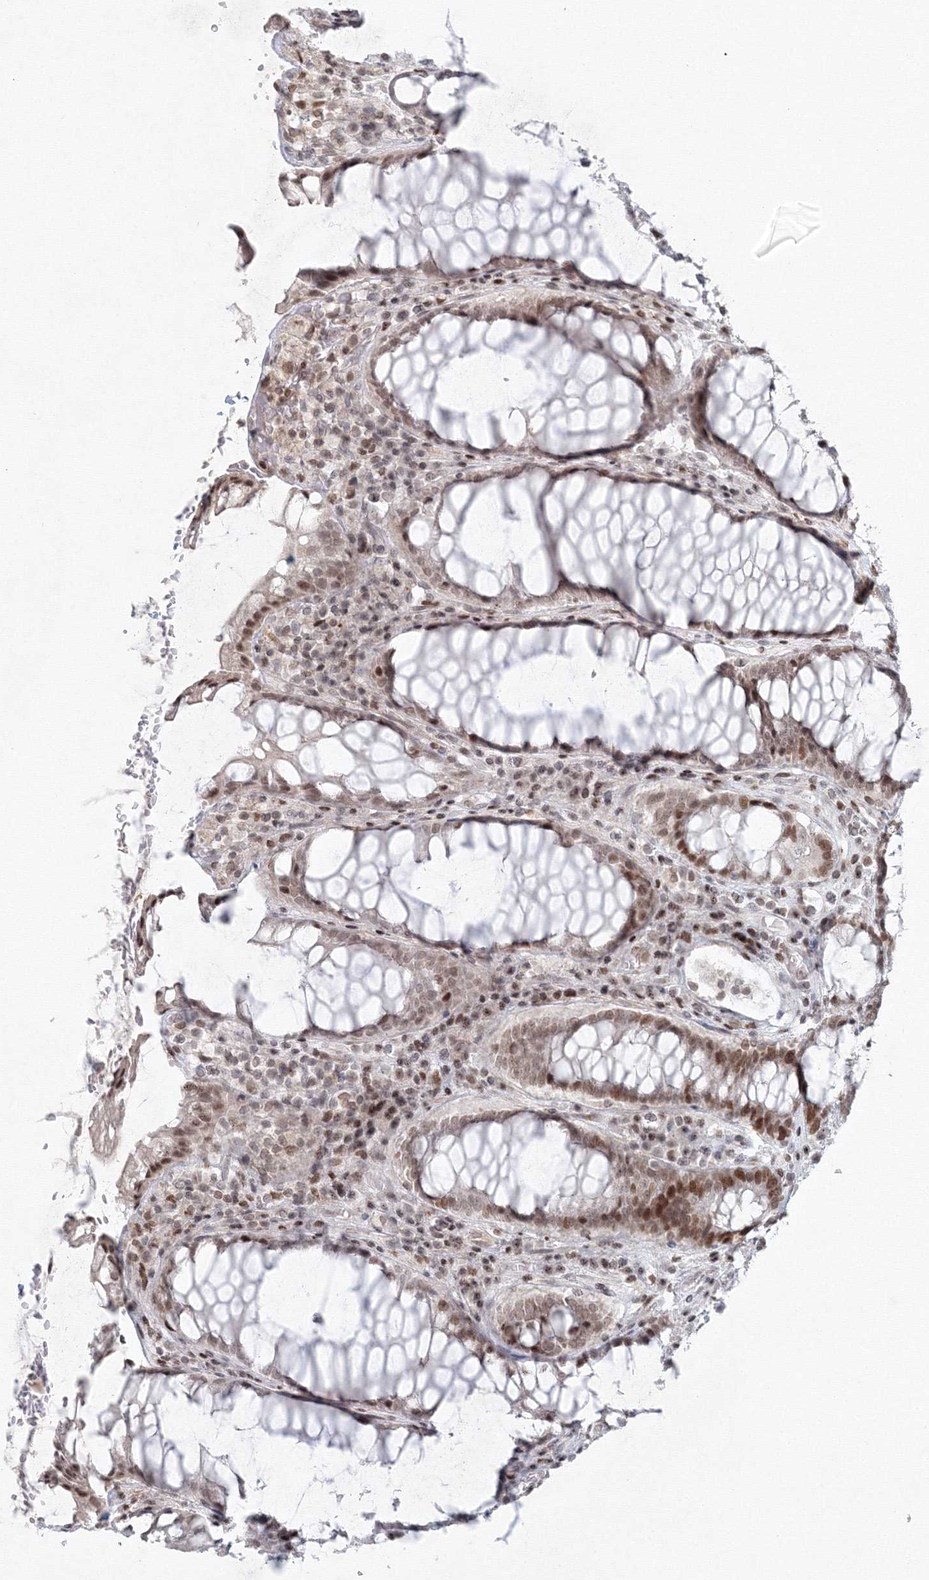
{"staining": {"intensity": "moderate", "quantity": ">75%", "location": "nuclear"}, "tissue": "rectum", "cell_type": "Glandular cells", "image_type": "normal", "snomed": [{"axis": "morphology", "description": "Normal tissue, NOS"}, {"axis": "topography", "description": "Rectum"}], "caption": "Immunohistochemistry (DAB) staining of unremarkable rectum displays moderate nuclear protein expression in about >75% of glandular cells. Using DAB (brown) and hematoxylin (blue) stains, captured at high magnification using brightfield microscopy.", "gene": "KIF4A", "patient": {"sex": "male", "age": 64}}